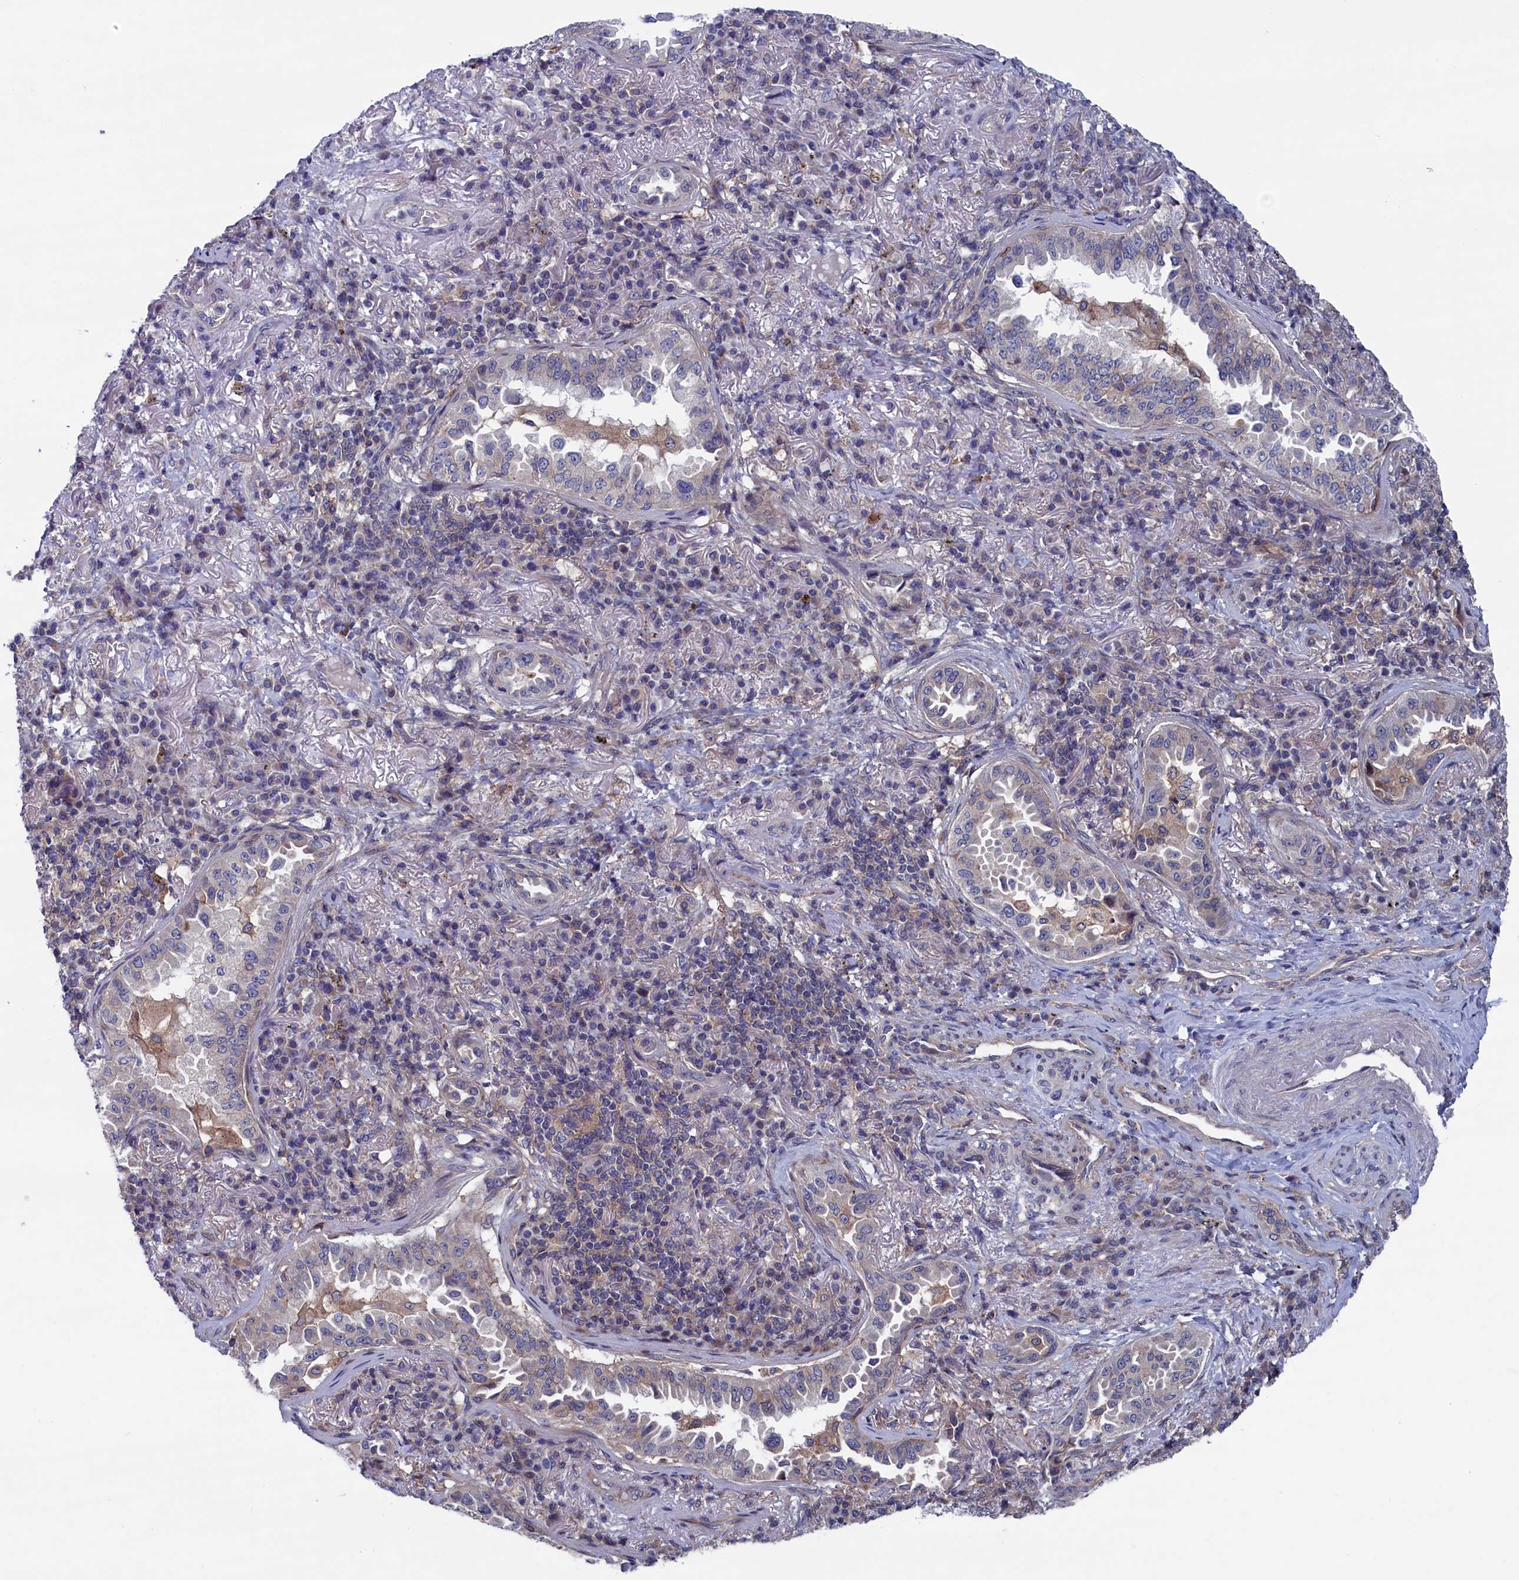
{"staining": {"intensity": "weak", "quantity": "<25%", "location": "cytoplasmic/membranous"}, "tissue": "lung cancer", "cell_type": "Tumor cells", "image_type": "cancer", "snomed": [{"axis": "morphology", "description": "Adenocarcinoma, NOS"}, {"axis": "topography", "description": "Lung"}], "caption": "Tumor cells show no significant protein staining in adenocarcinoma (lung).", "gene": "SPATA13", "patient": {"sex": "female", "age": 69}}